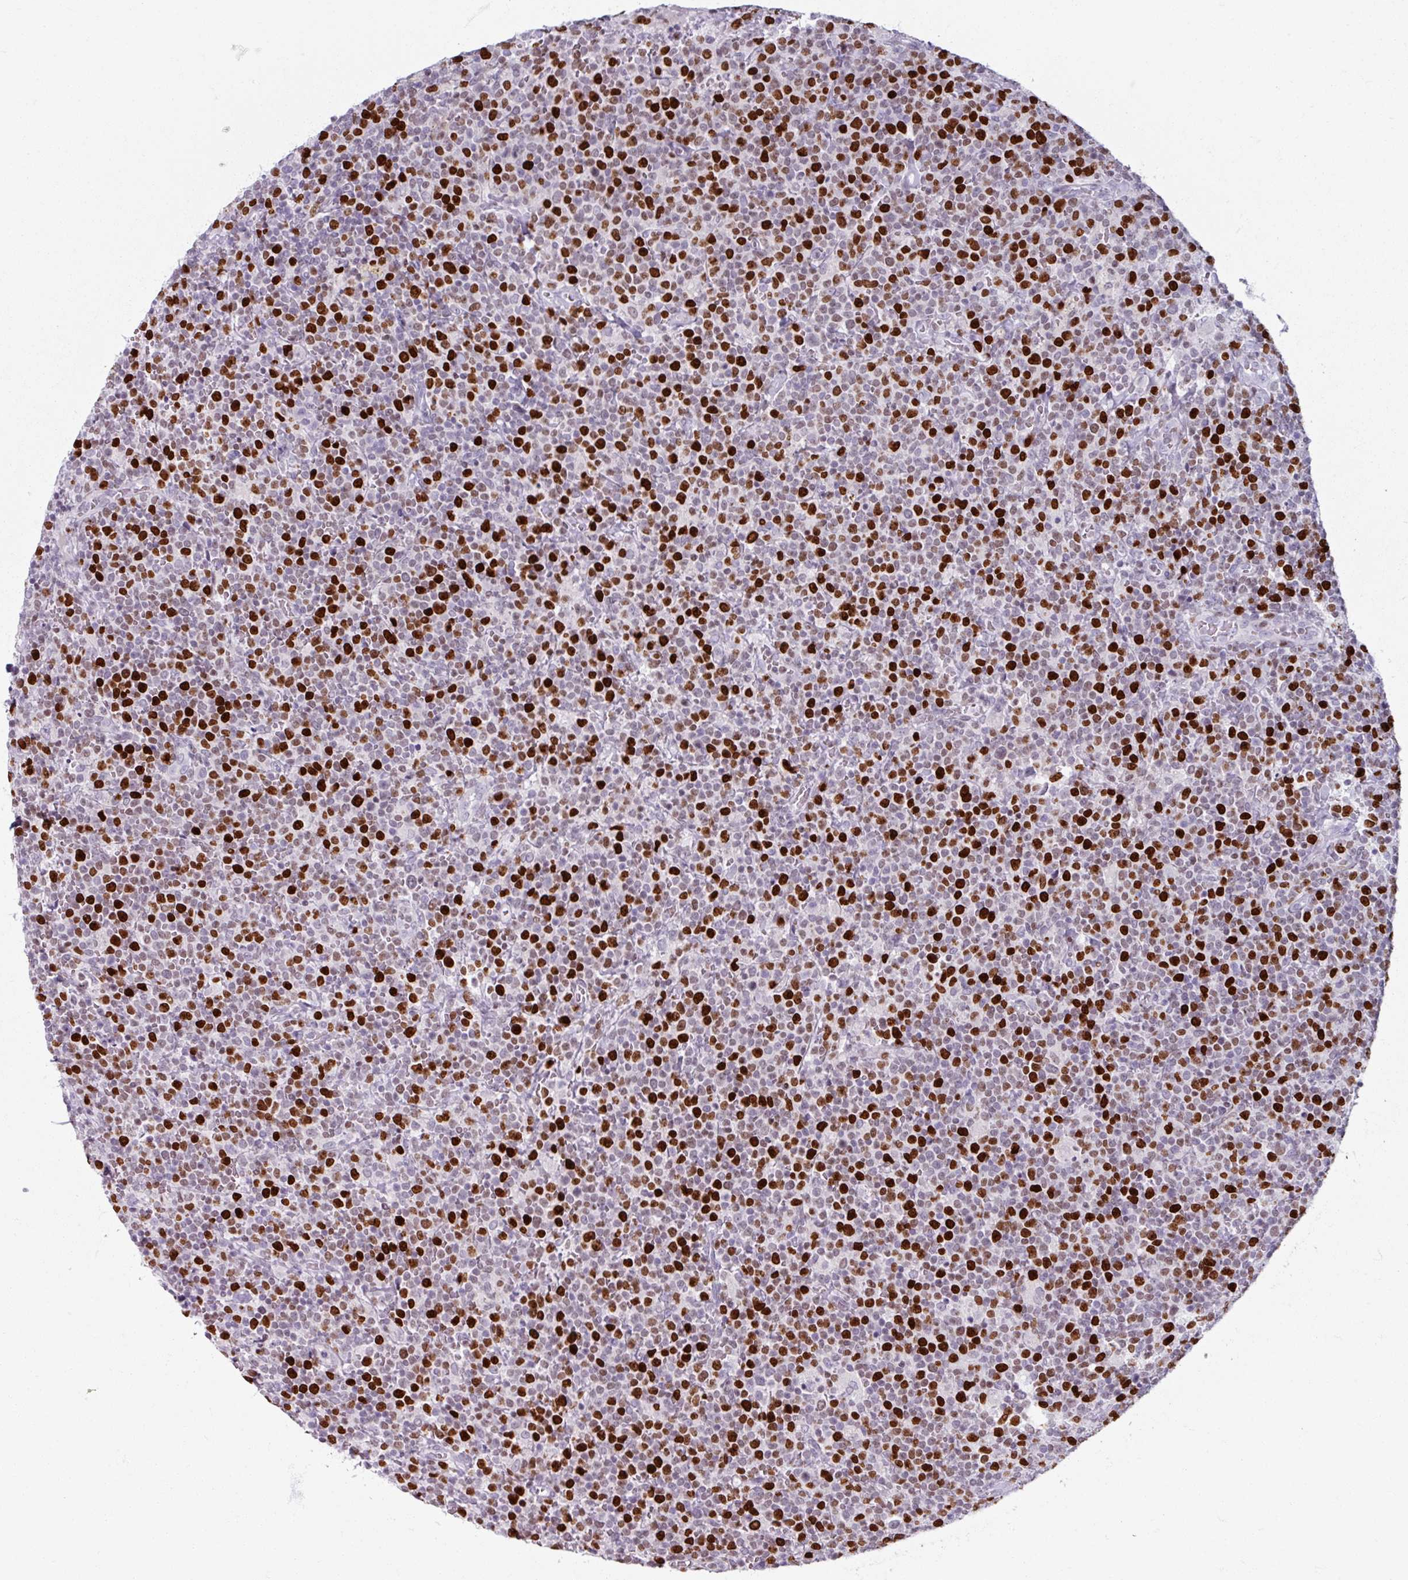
{"staining": {"intensity": "strong", "quantity": "25%-75%", "location": "nuclear"}, "tissue": "lymphoma", "cell_type": "Tumor cells", "image_type": "cancer", "snomed": [{"axis": "morphology", "description": "Malignant lymphoma, non-Hodgkin's type, High grade"}, {"axis": "topography", "description": "Lymph node"}], "caption": "There is high levels of strong nuclear expression in tumor cells of high-grade malignant lymphoma, non-Hodgkin's type, as demonstrated by immunohistochemical staining (brown color).", "gene": "ATAD2", "patient": {"sex": "male", "age": 61}}